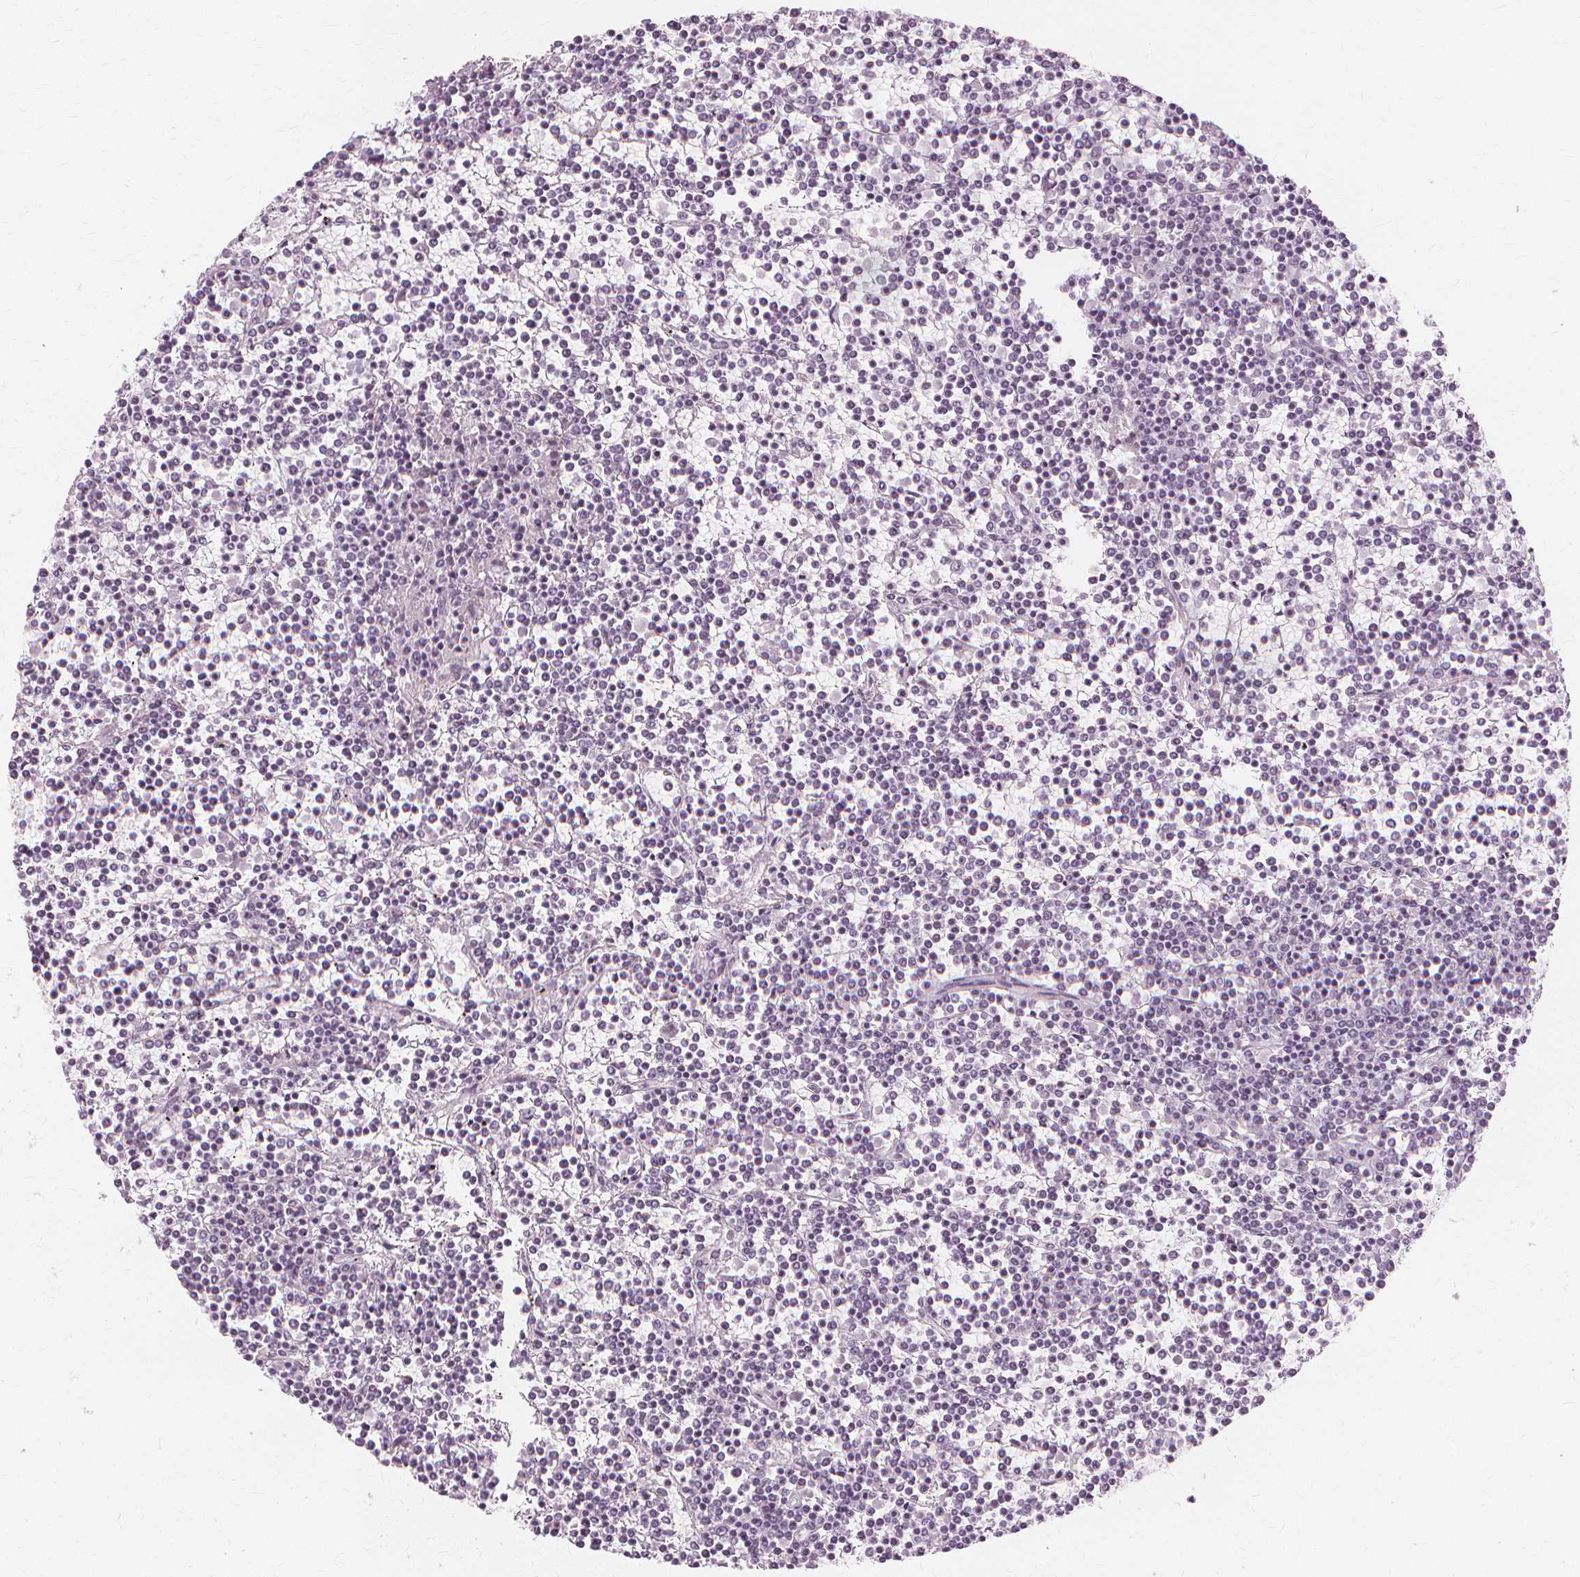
{"staining": {"intensity": "negative", "quantity": "none", "location": "none"}, "tissue": "lymphoma", "cell_type": "Tumor cells", "image_type": "cancer", "snomed": [{"axis": "morphology", "description": "Malignant lymphoma, non-Hodgkin's type, Low grade"}, {"axis": "topography", "description": "Spleen"}], "caption": "This photomicrograph is of lymphoma stained with immunohistochemistry (IHC) to label a protein in brown with the nuclei are counter-stained blue. There is no positivity in tumor cells.", "gene": "NXPE1", "patient": {"sex": "female", "age": 19}}